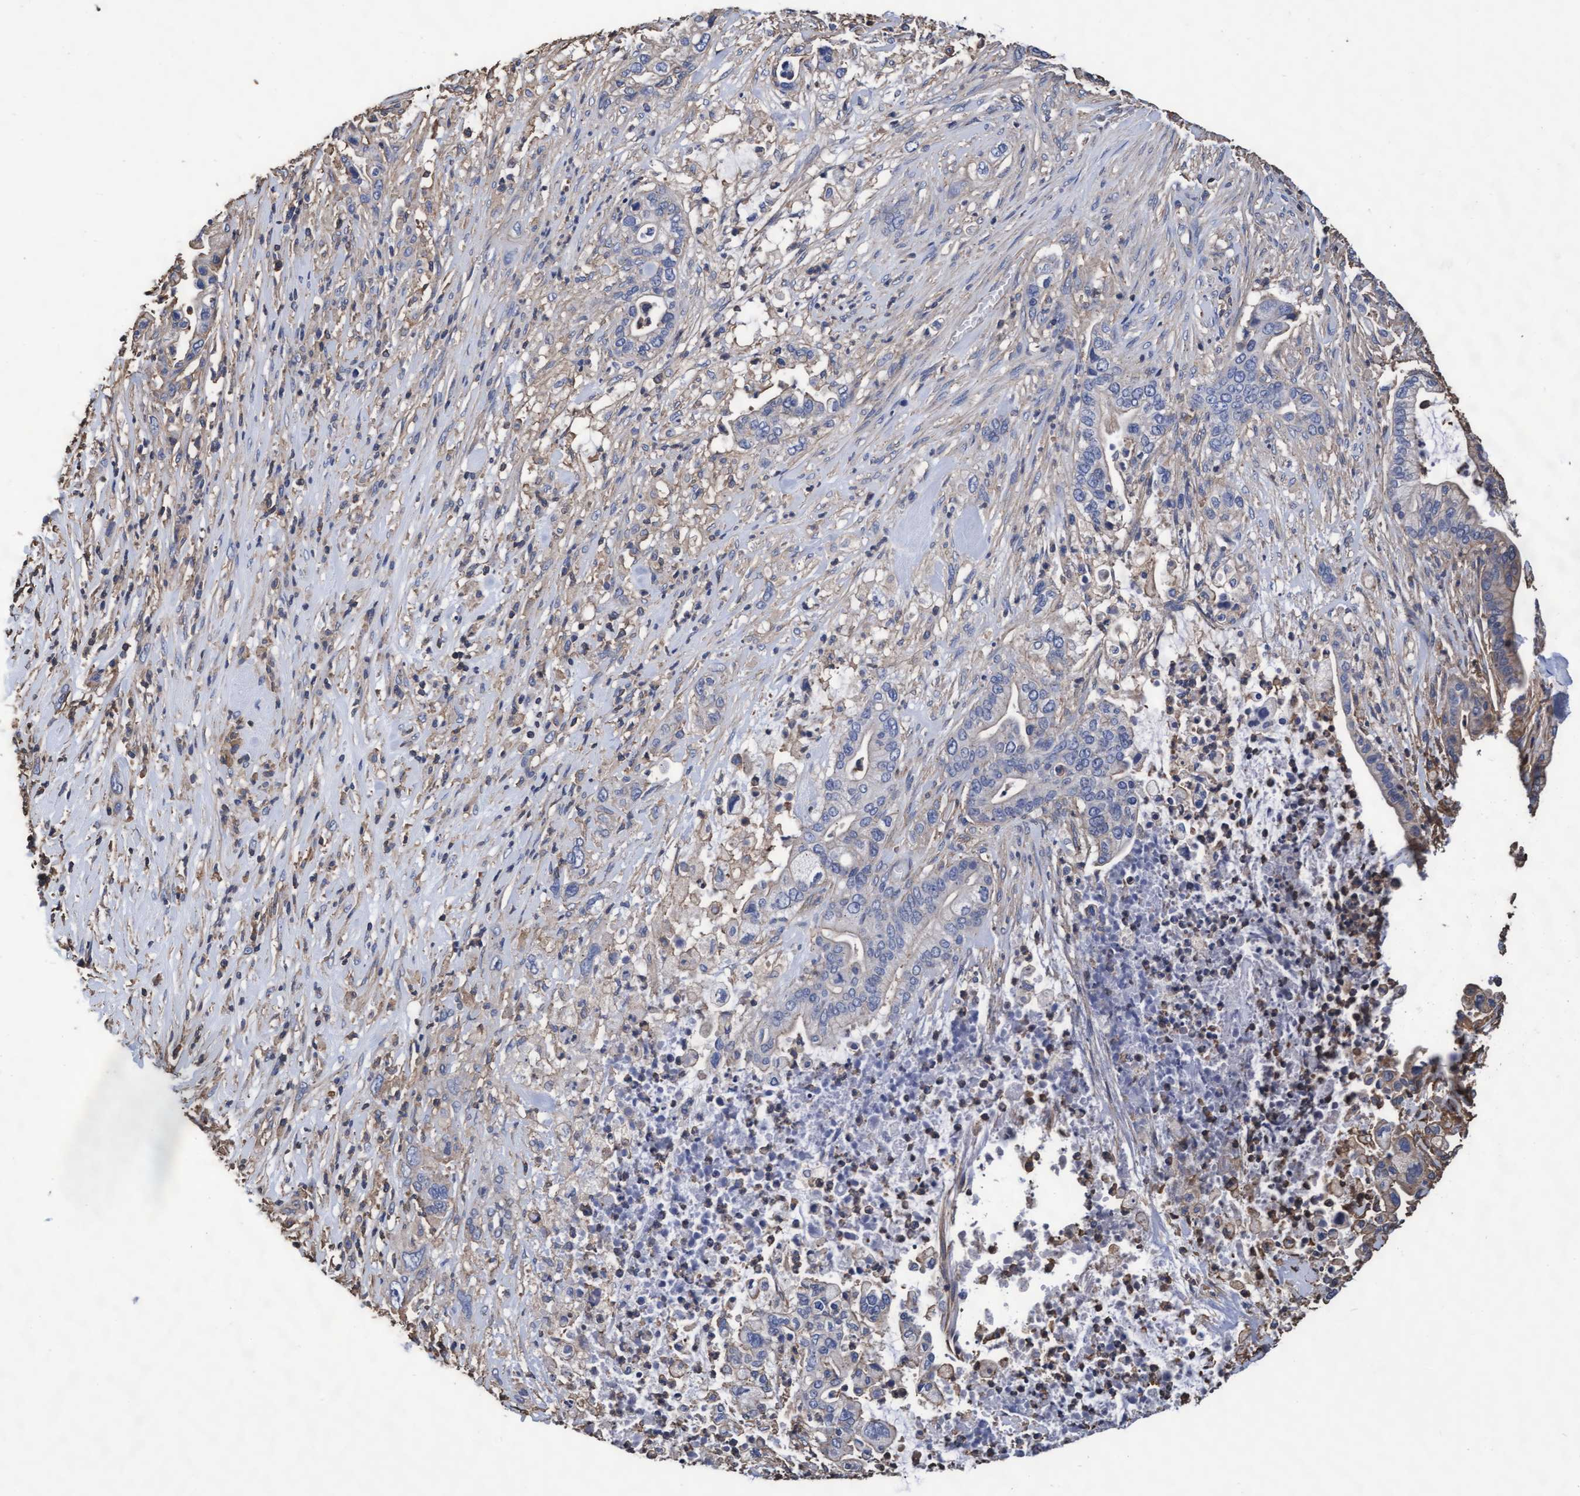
{"staining": {"intensity": "negative", "quantity": "none", "location": "none"}, "tissue": "pancreatic cancer", "cell_type": "Tumor cells", "image_type": "cancer", "snomed": [{"axis": "morphology", "description": "Adenocarcinoma, NOS"}, {"axis": "topography", "description": "Pancreas"}], "caption": "Human adenocarcinoma (pancreatic) stained for a protein using immunohistochemistry (IHC) demonstrates no expression in tumor cells.", "gene": "GRHPR", "patient": {"sex": "male", "age": 69}}